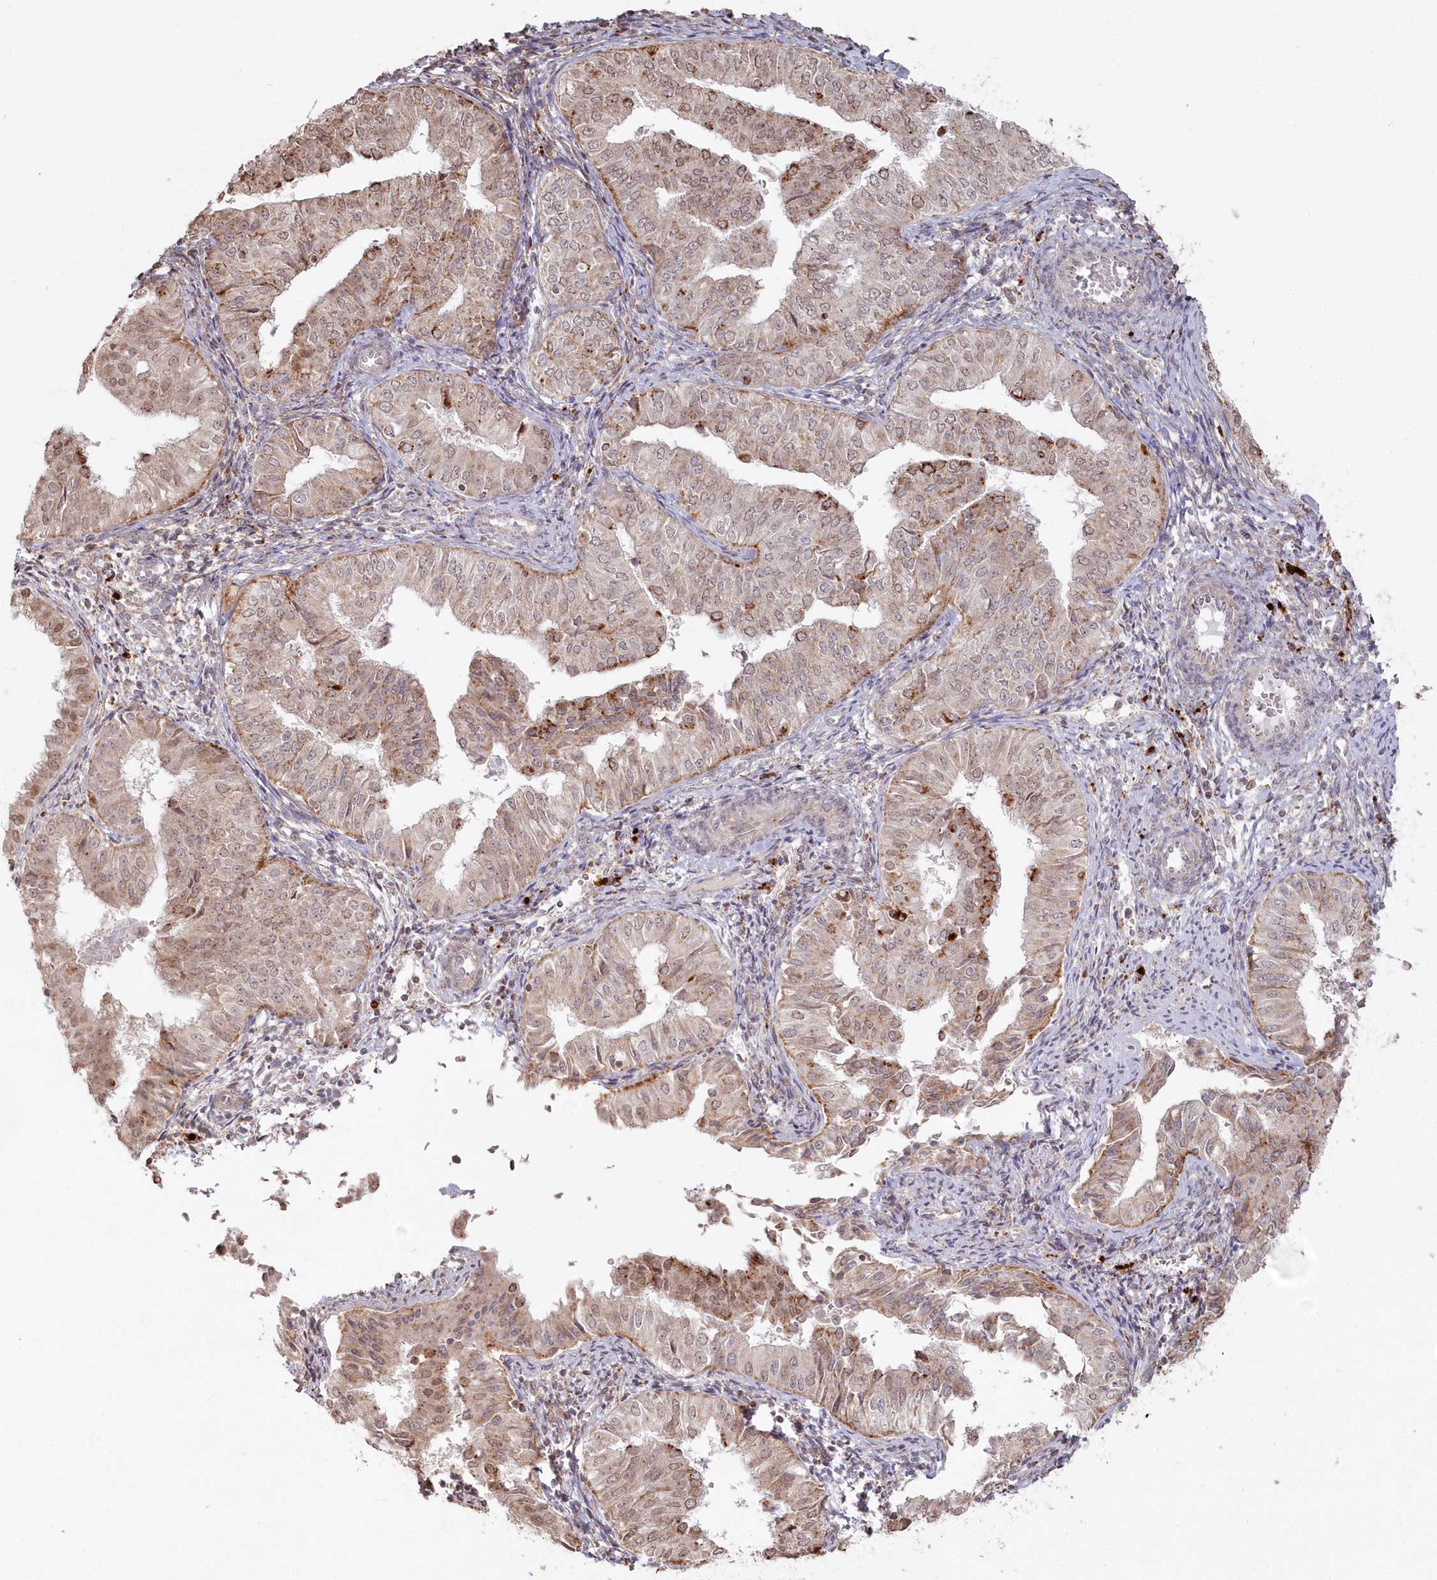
{"staining": {"intensity": "moderate", "quantity": "25%-75%", "location": "cytoplasmic/membranous,nuclear"}, "tissue": "endometrial cancer", "cell_type": "Tumor cells", "image_type": "cancer", "snomed": [{"axis": "morphology", "description": "Normal tissue, NOS"}, {"axis": "morphology", "description": "Adenocarcinoma, NOS"}, {"axis": "topography", "description": "Endometrium"}], "caption": "Endometrial adenocarcinoma was stained to show a protein in brown. There is medium levels of moderate cytoplasmic/membranous and nuclear expression in about 25%-75% of tumor cells. (DAB (3,3'-diaminobenzidine) IHC with brightfield microscopy, high magnification).", "gene": "ARSB", "patient": {"sex": "female", "age": 53}}